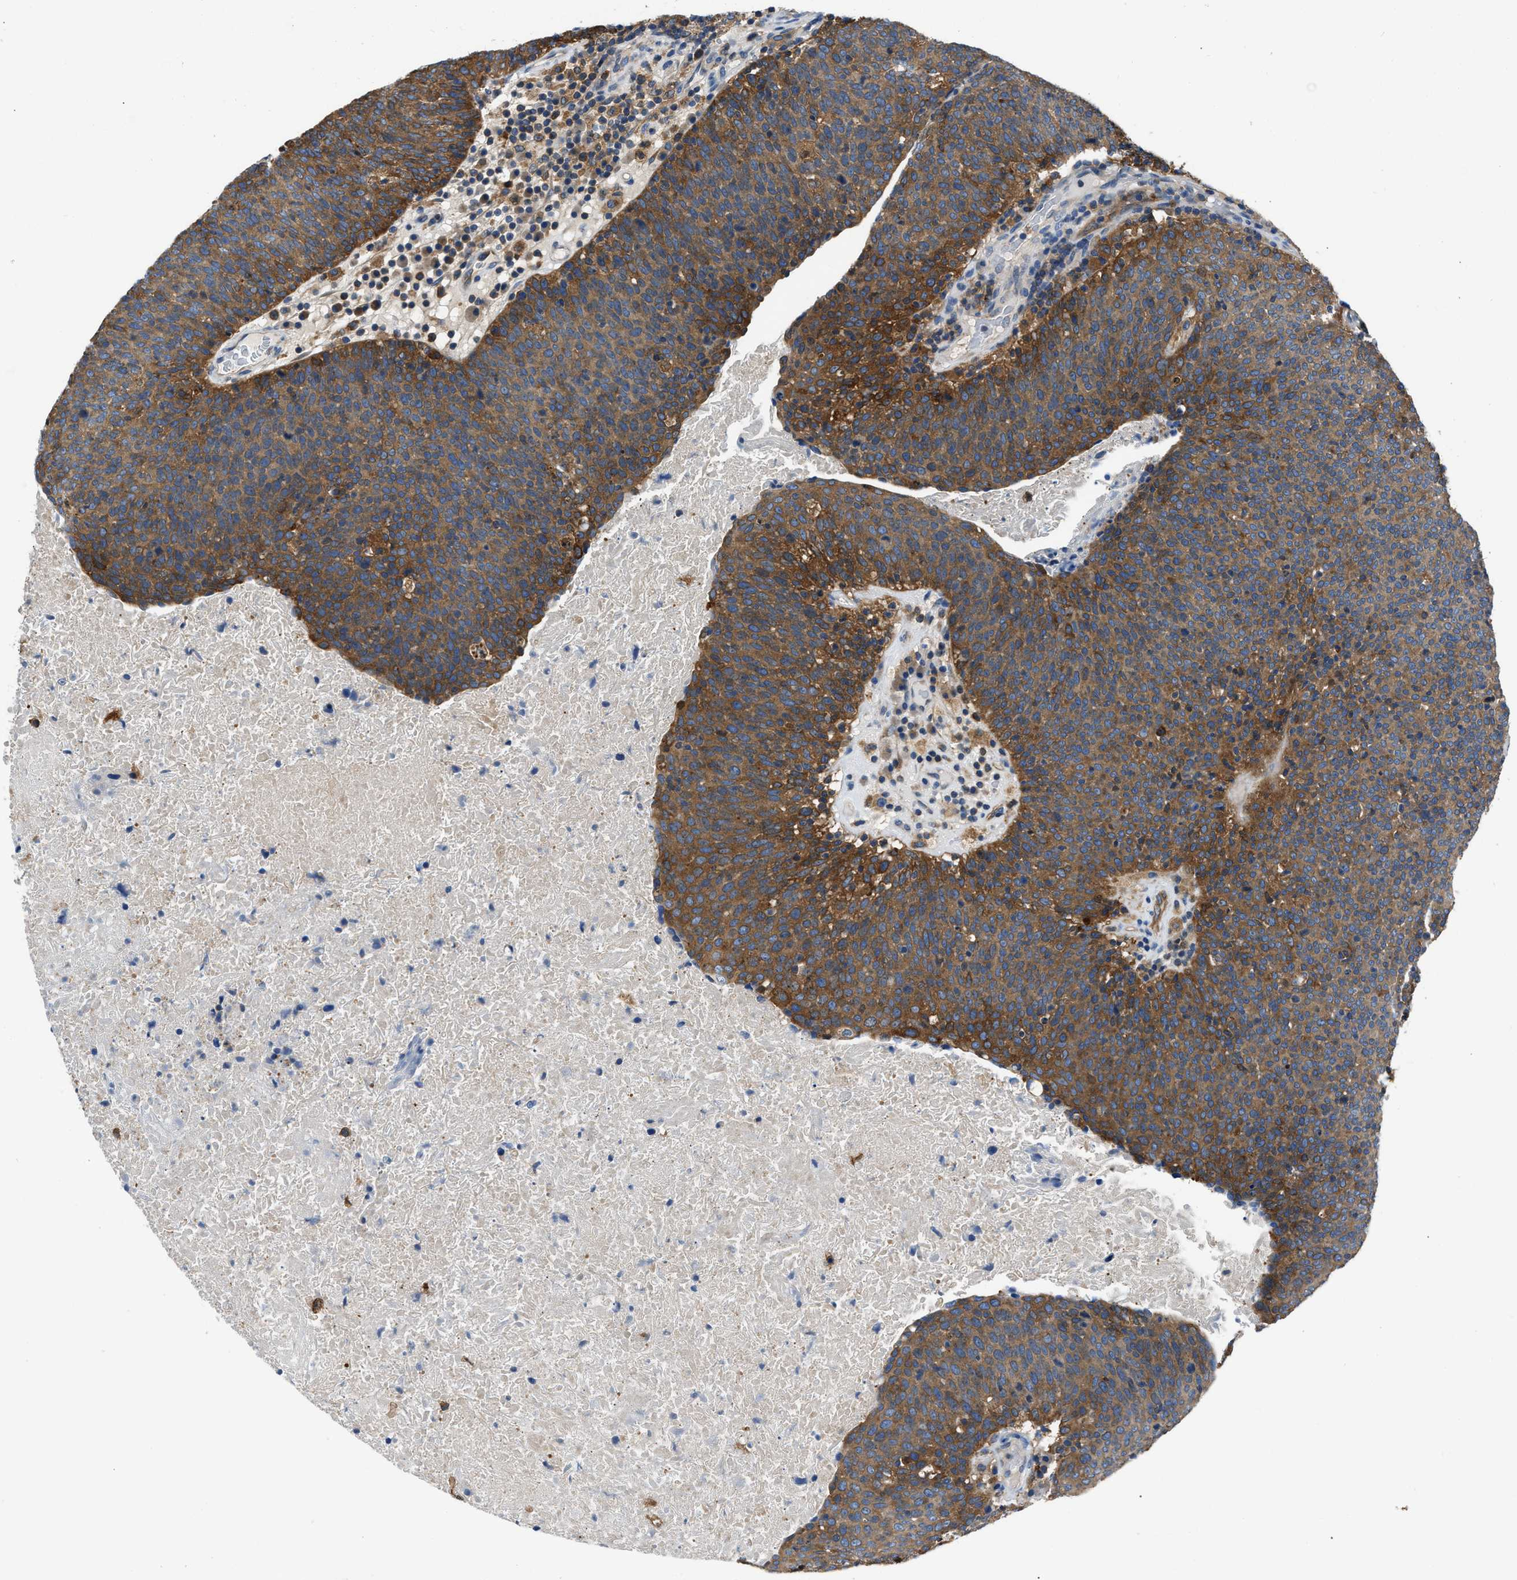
{"staining": {"intensity": "strong", "quantity": ">75%", "location": "cytoplasmic/membranous"}, "tissue": "head and neck cancer", "cell_type": "Tumor cells", "image_type": "cancer", "snomed": [{"axis": "morphology", "description": "Squamous cell carcinoma, NOS"}, {"axis": "morphology", "description": "Squamous cell carcinoma, metastatic, NOS"}, {"axis": "topography", "description": "Lymph node"}, {"axis": "topography", "description": "Head-Neck"}], "caption": "A brown stain highlights strong cytoplasmic/membranous positivity of a protein in human head and neck cancer (metastatic squamous cell carcinoma) tumor cells.", "gene": "PKM", "patient": {"sex": "male", "age": 62}}